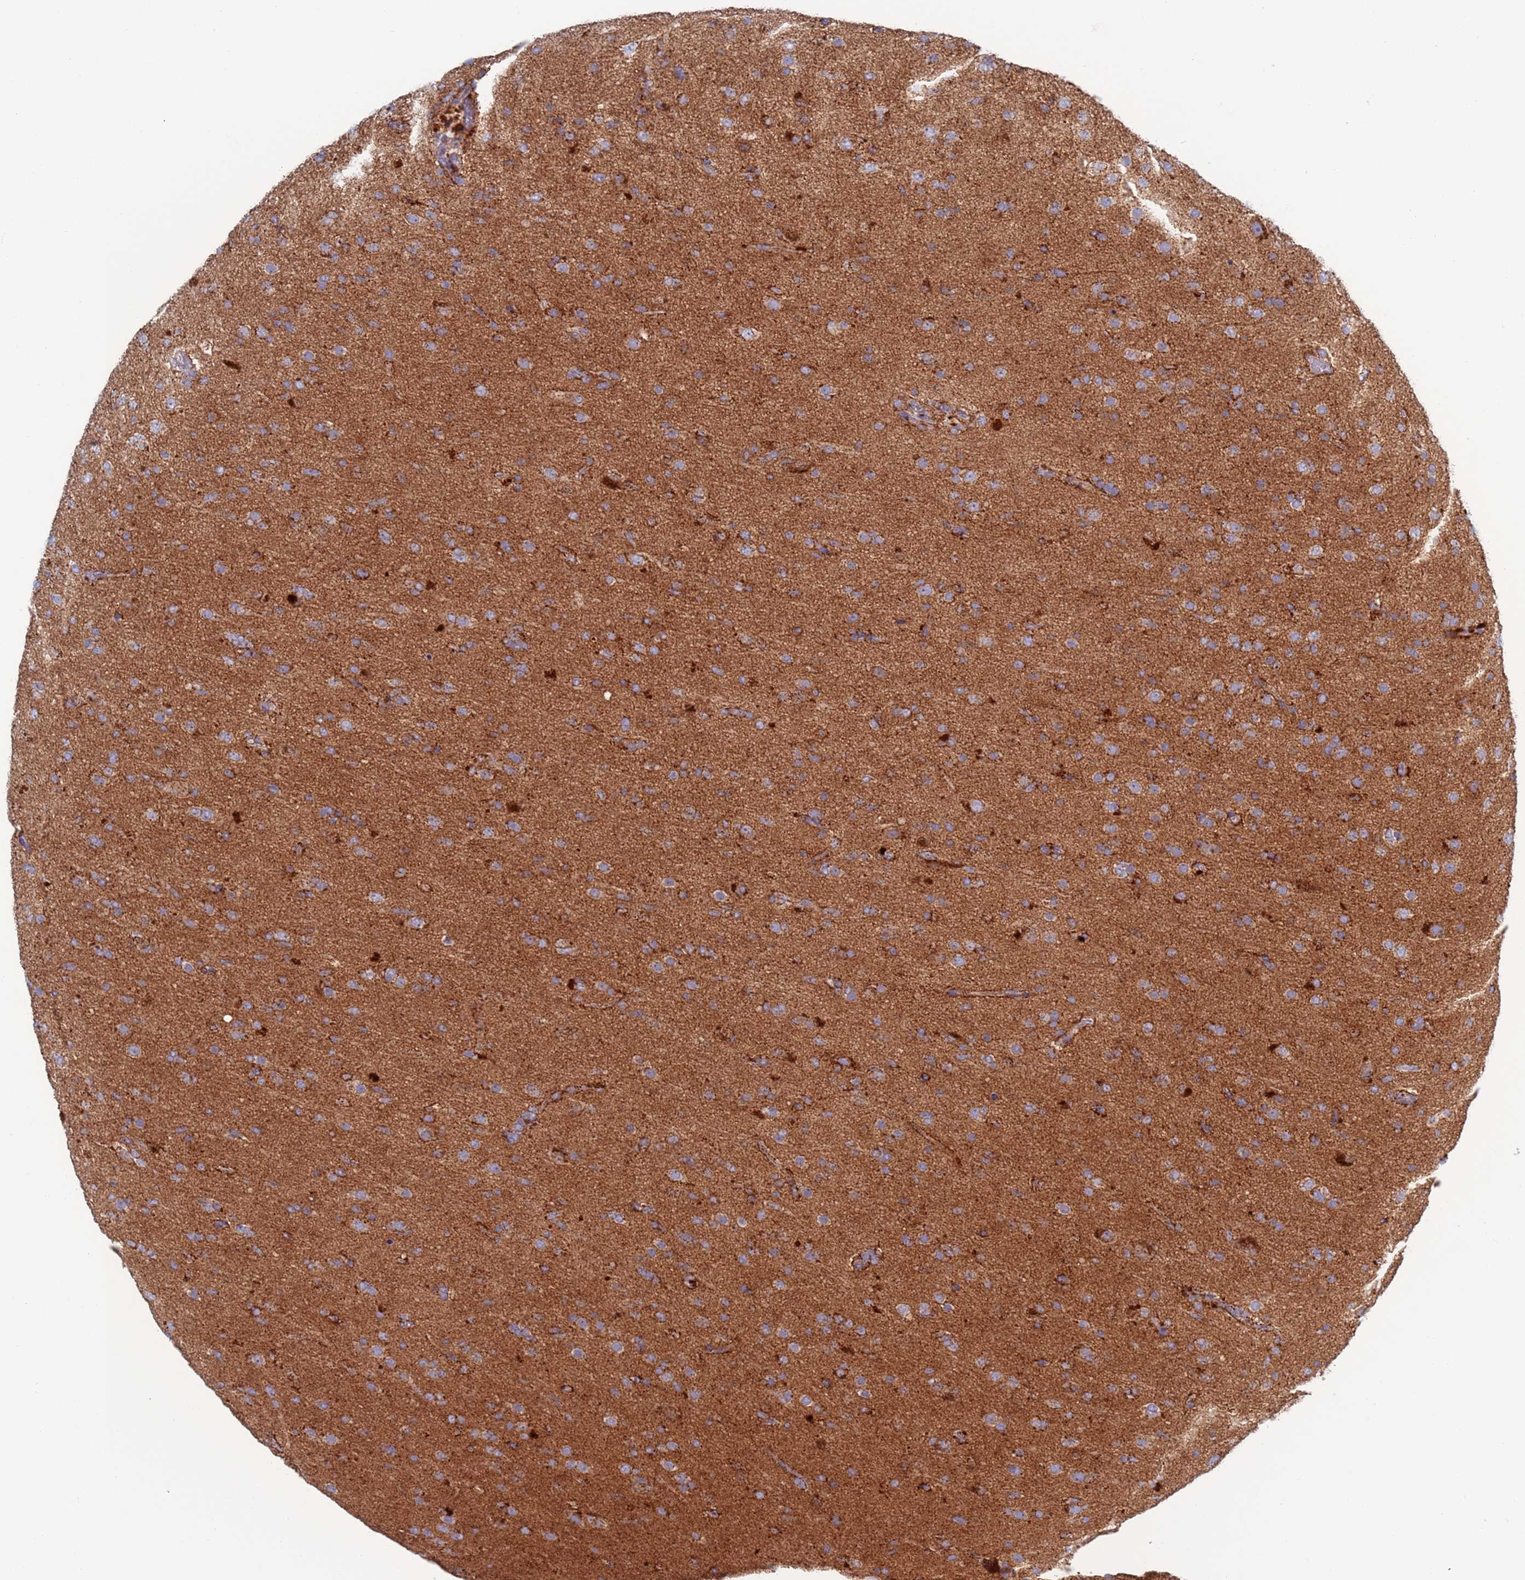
{"staining": {"intensity": "weak", "quantity": "<25%", "location": "cytoplasmic/membranous"}, "tissue": "glioma", "cell_type": "Tumor cells", "image_type": "cancer", "snomed": [{"axis": "morphology", "description": "Glioma, malignant, Low grade"}, {"axis": "topography", "description": "Brain"}], "caption": "An image of glioma stained for a protein reveals no brown staining in tumor cells.", "gene": "CHCHD6", "patient": {"sex": "male", "age": 65}}